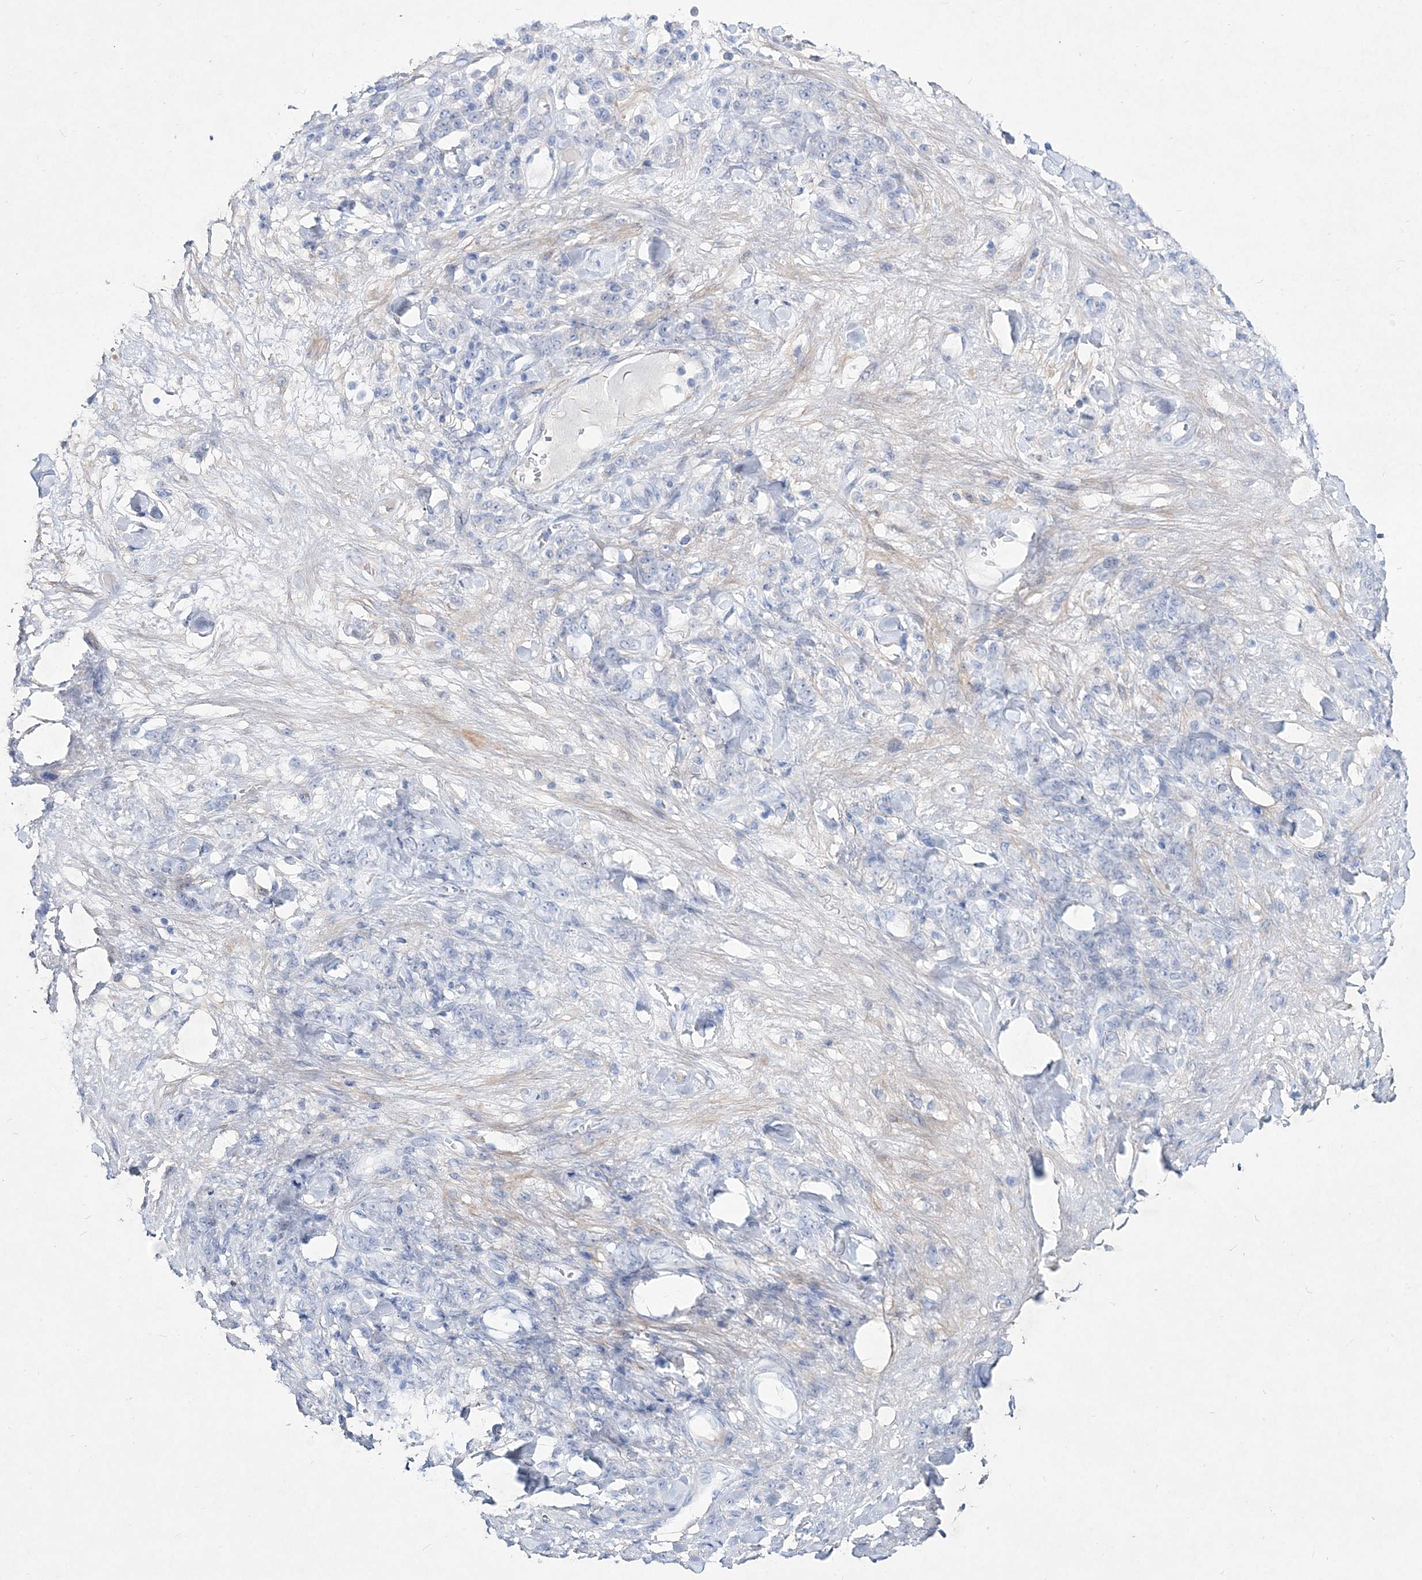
{"staining": {"intensity": "negative", "quantity": "none", "location": "none"}, "tissue": "stomach cancer", "cell_type": "Tumor cells", "image_type": "cancer", "snomed": [{"axis": "morphology", "description": "Normal tissue, NOS"}, {"axis": "morphology", "description": "Adenocarcinoma, NOS"}, {"axis": "topography", "description": "Stomach"}], "caption": "Tumor cells show no significant protein positivity in stomach adenocarcinoma.", "gene": "SPINK7", "patient": {"sex": "male", "age": 82}}